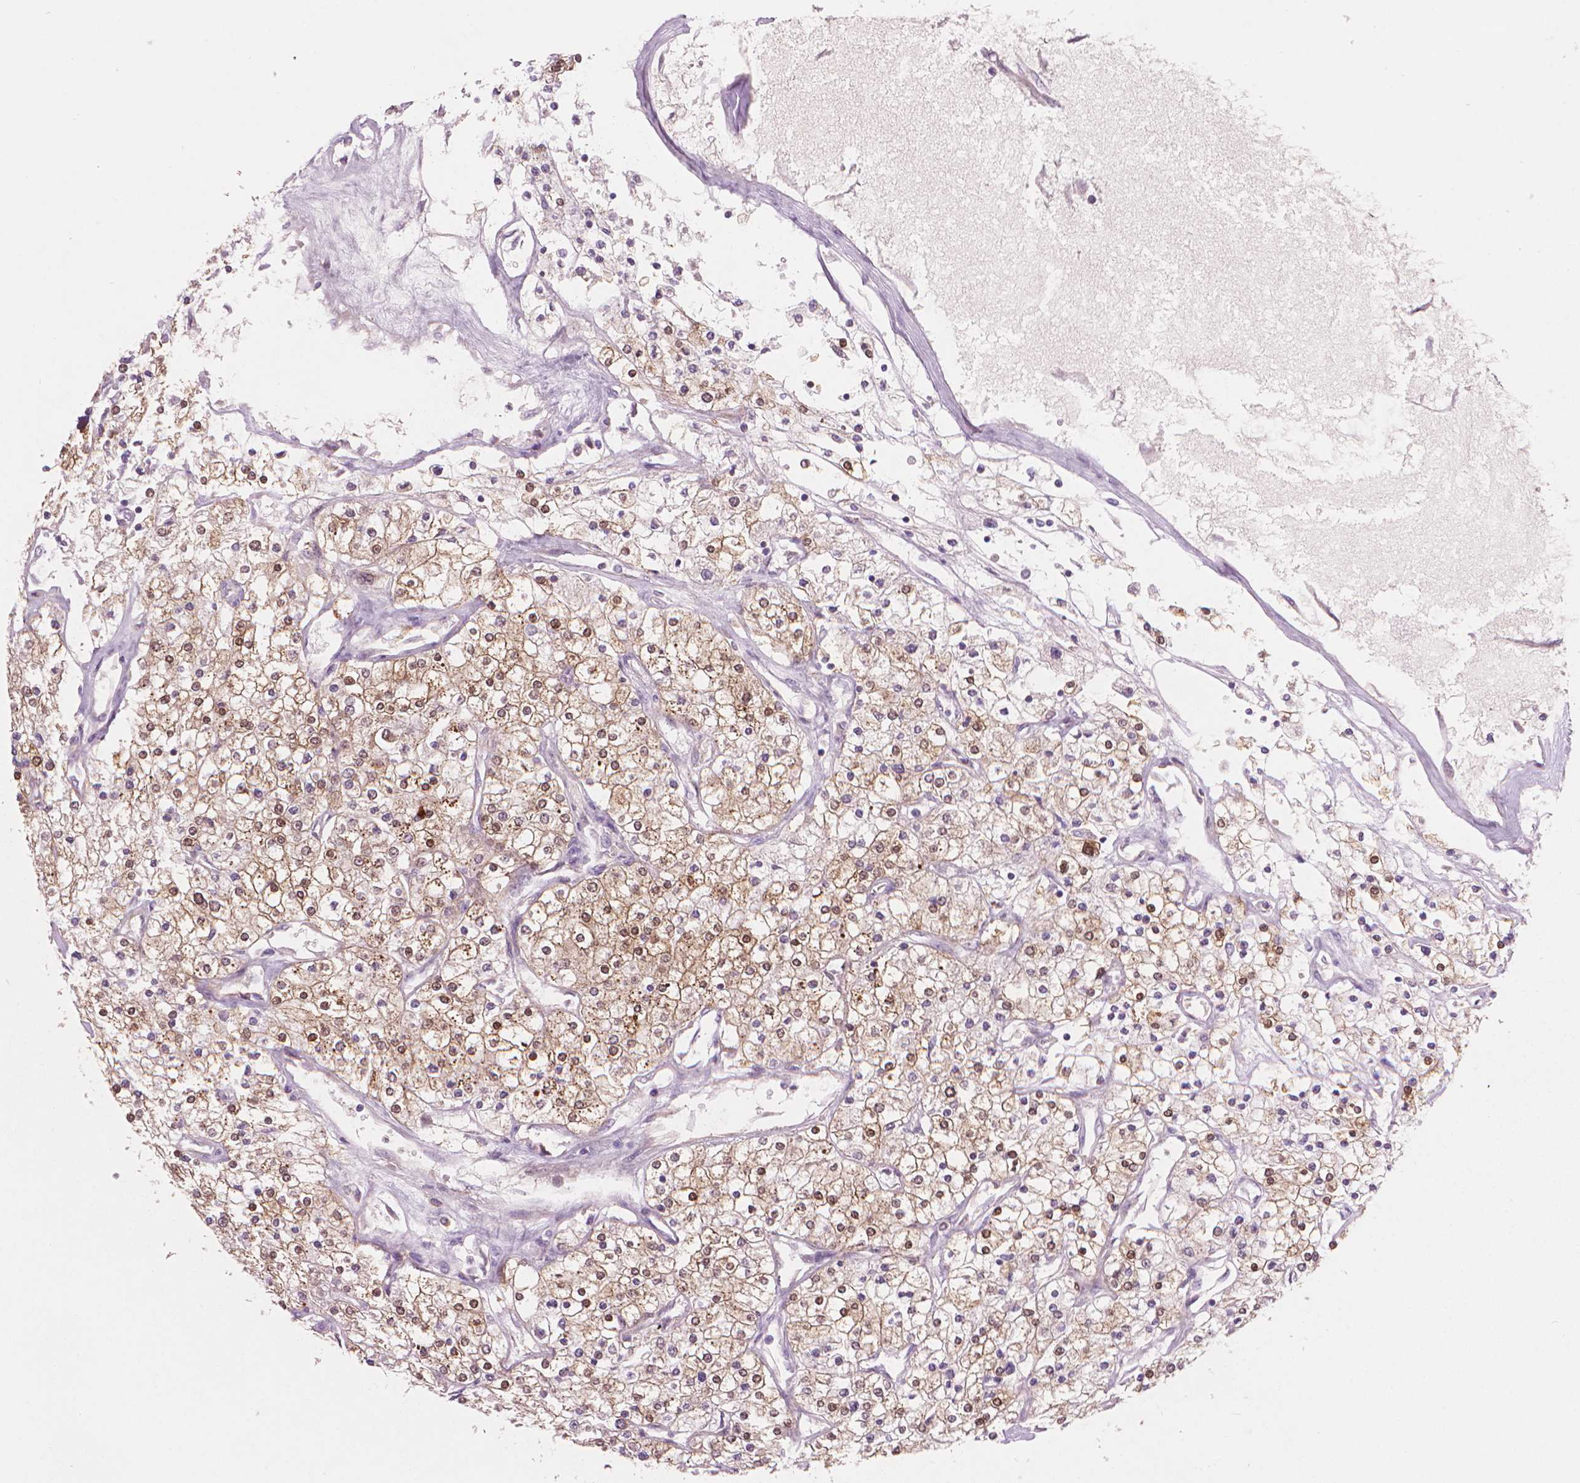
{"staining": {"intensity": "moderate", "quantity": ">75%", "location": "cytoplasmic/membranous,nuclear"}, "tissue": "renal cancer", "cell_type": "Tumor cells", "image_type": "cancer", "snomed": [{"axis": "morphology", "description": "Adenocarcinoma, NOS"}, {"axis": "topography", "description": "Kidney"}], "caption": "DAB immunohistochemical staining of human renal cancer (adenocarcinoma) displays moderate cytoplasmic/membranous and nuclear protein expression in about >75% of tumor cells.", "gene": "ENO2", "patient": {"sex": "male", "age": 80}}